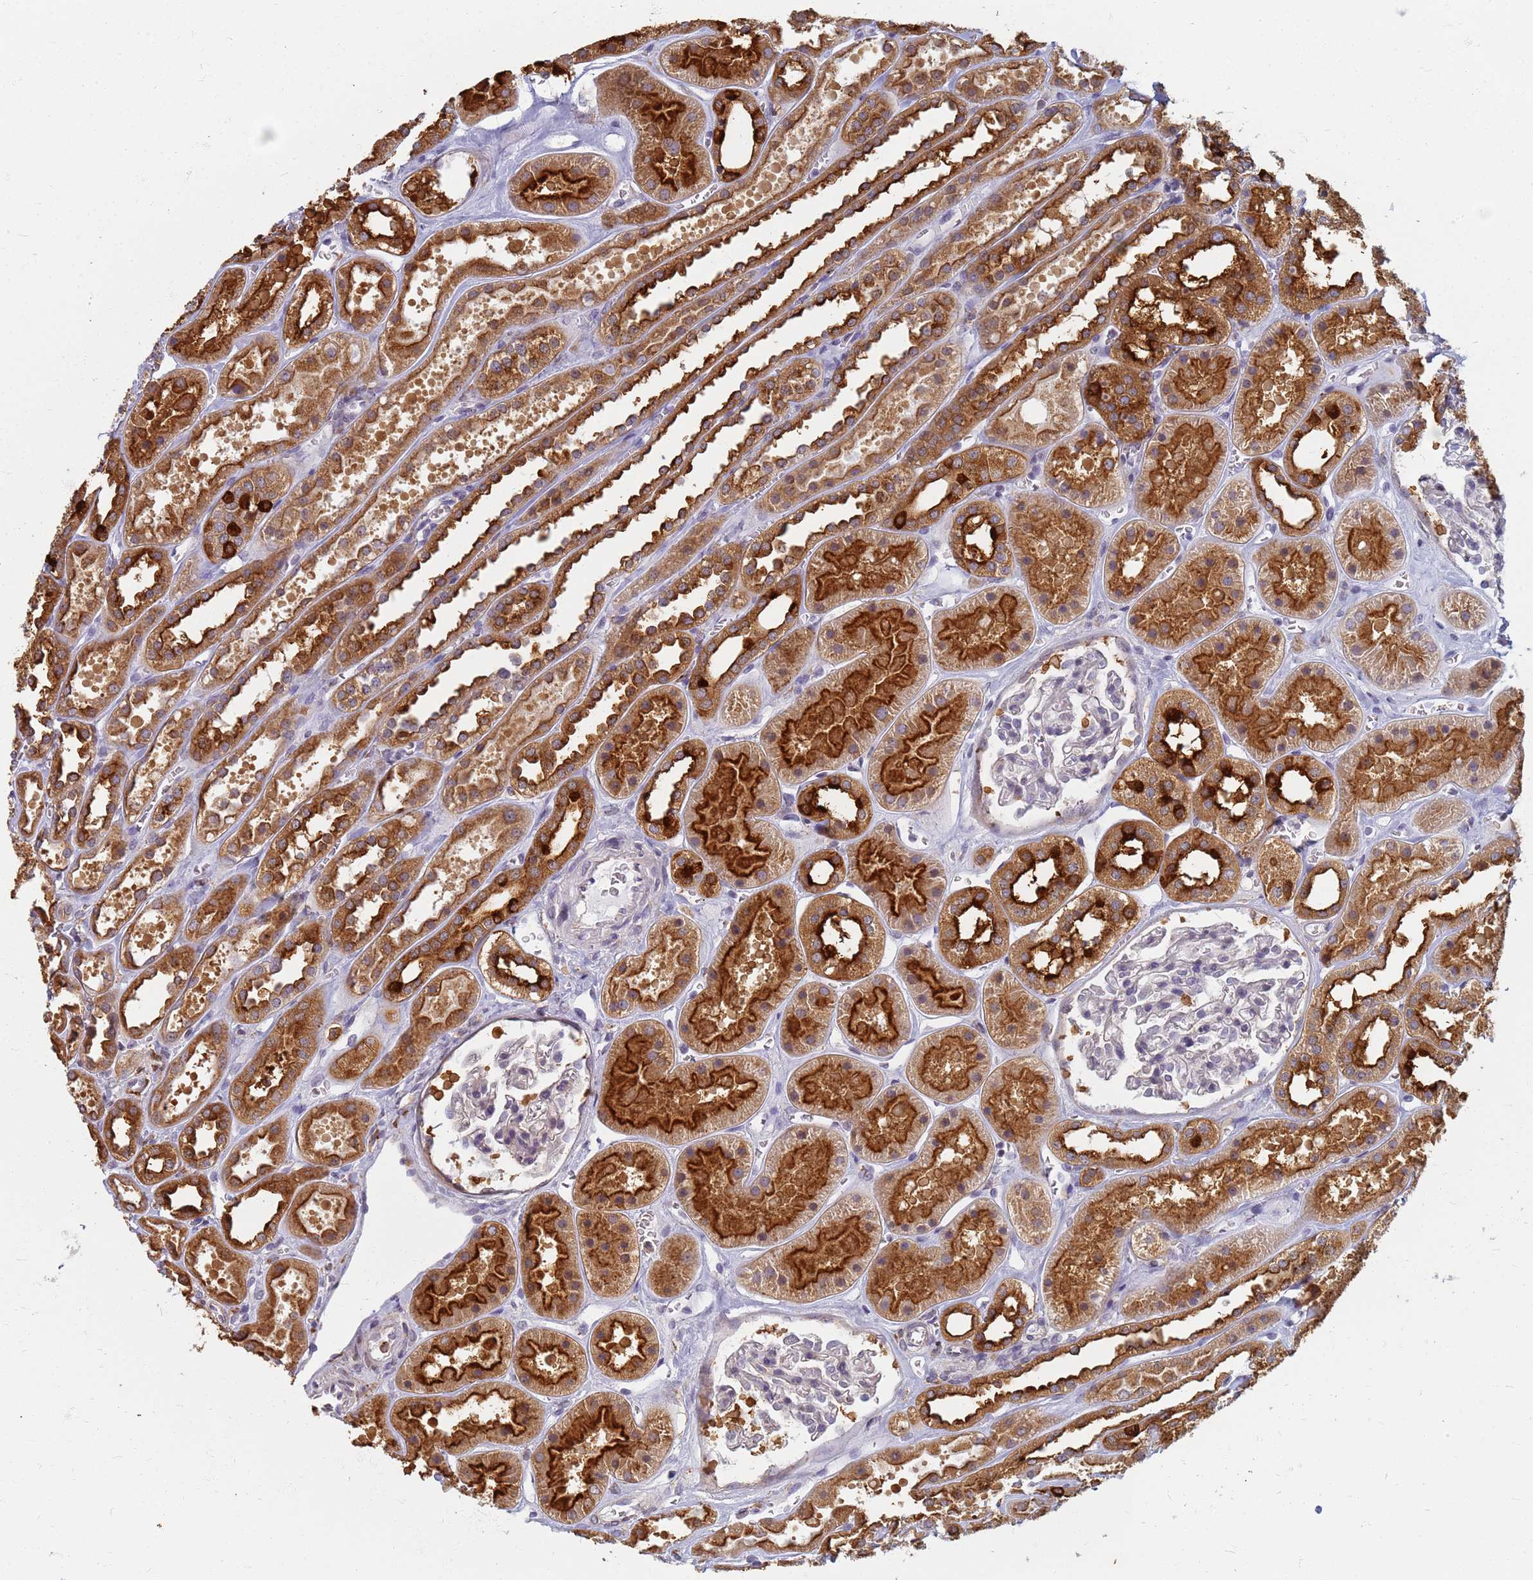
{"staining": {"intensity": "negative", "quantity": "none", "location": "none"}, "tissue": "kidney", "cell_type": "Cells in glomeruli", "image_type": "normal", "snomed": [{"axis": "morphology", "description": "Normal tissue, NOS"}, {"axis": "topography", "description": "Kidney"}], "caption": "IHC micrograph of unremarkable kidney stained for a protein (brown), which shows no positivity in cells in glomeruli.", "gene": "ATP6V1E1", "patient": {"sex": "female", "age": 41}}